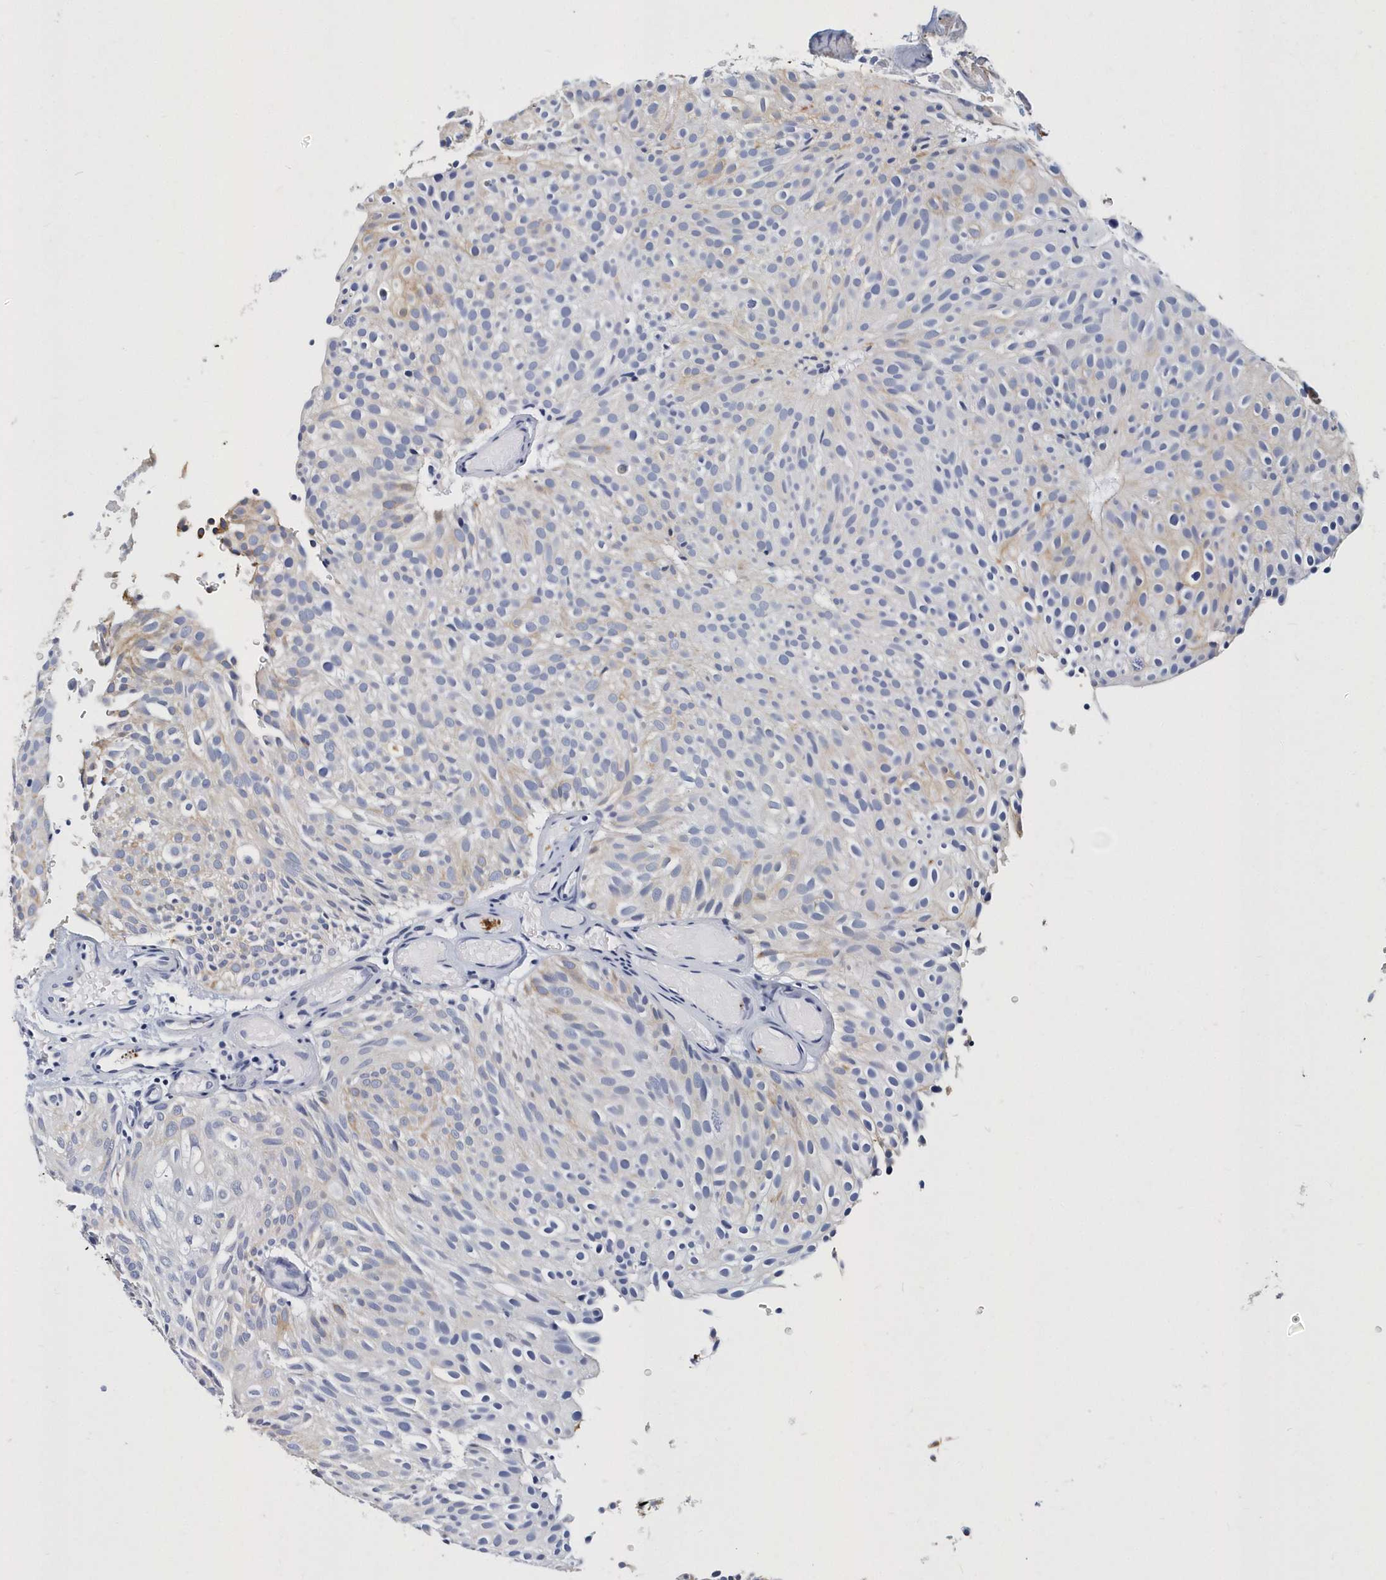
{"staining": {"intensity": "weak", "quantity": "<25%", "location": "cytoplasmic/membranous"}, "tissue": "urothelial cancer", "cell_type": "Tumor cells", "image_type": "cancer", "snomed": [{"axis": "morphology", "description": "Urothelial carcinoma, Low grade"}, {"axis": "topography", "description": "Urinary bladder"}], "caption": "An IHC histopathology image of urothelial cancer is shown. There is no staining in tumor cells of urothelial cancer.", "gene": "ITGA2B", "patient": {"sex": "male", "age": 78}}